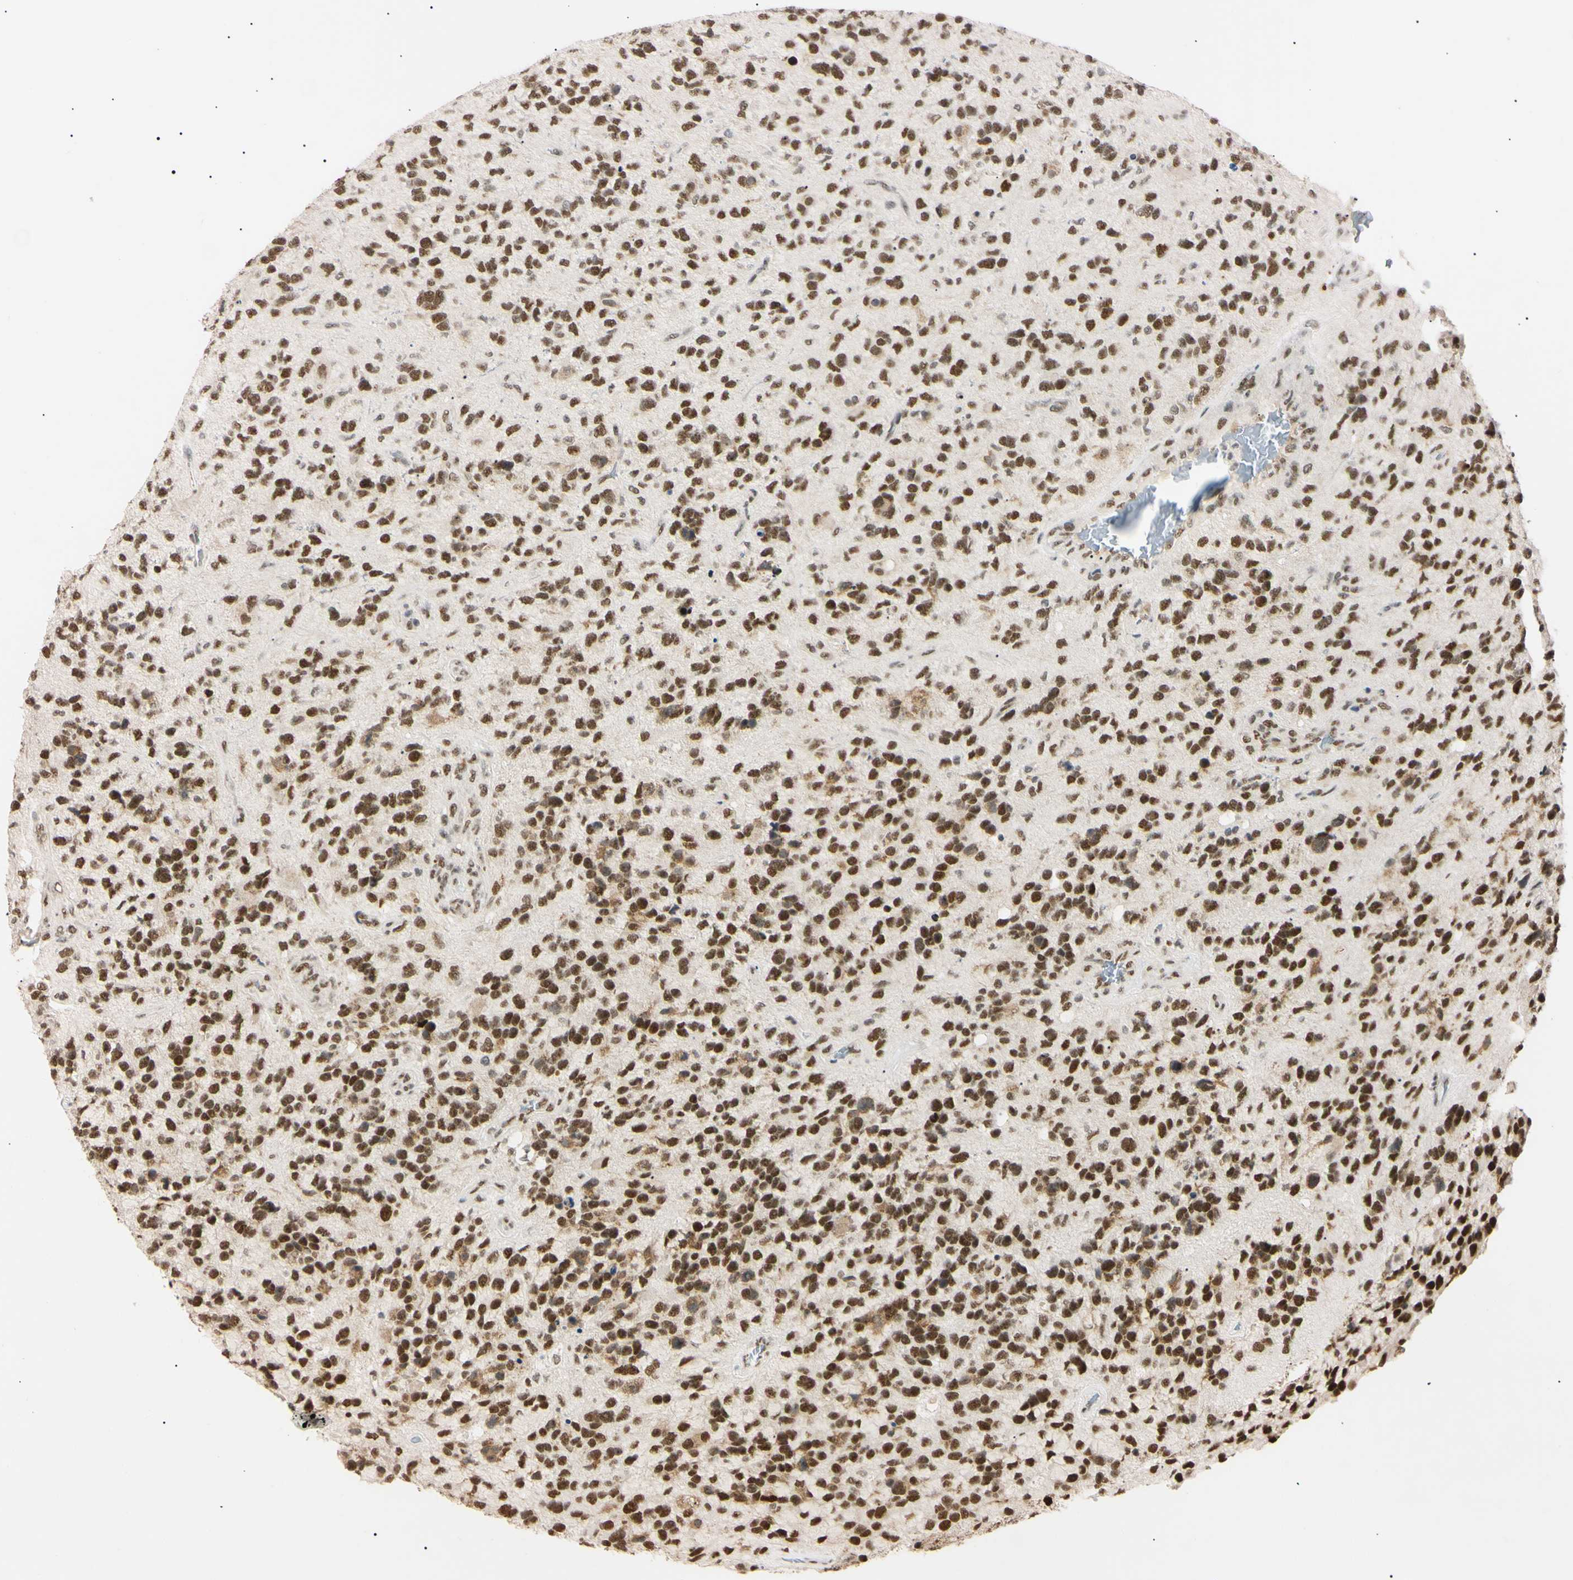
{"staining": {"intensity": "strong", "quantity": ">75%", "location": "nuclear"}, "tissue": "glioma", "cell_type": "Tumor cells", "image_type": "cancer", "snomed": [{"axis": "morphology", "description": "Glioma, malignant, High grade"}, {"axis": "topography", "description": "Brain"}], "caption": "IHC micrograph of neoplastic tissue: human malignant glioma (high-grade) stained using immunohistochemistry displays high levels of strong protein expression localized specifically in the nuclear of tumor cells, appearing as a nuclear brown color.", "gene": "ZNF134", "patient": {"sex": "female", "age": 58}}